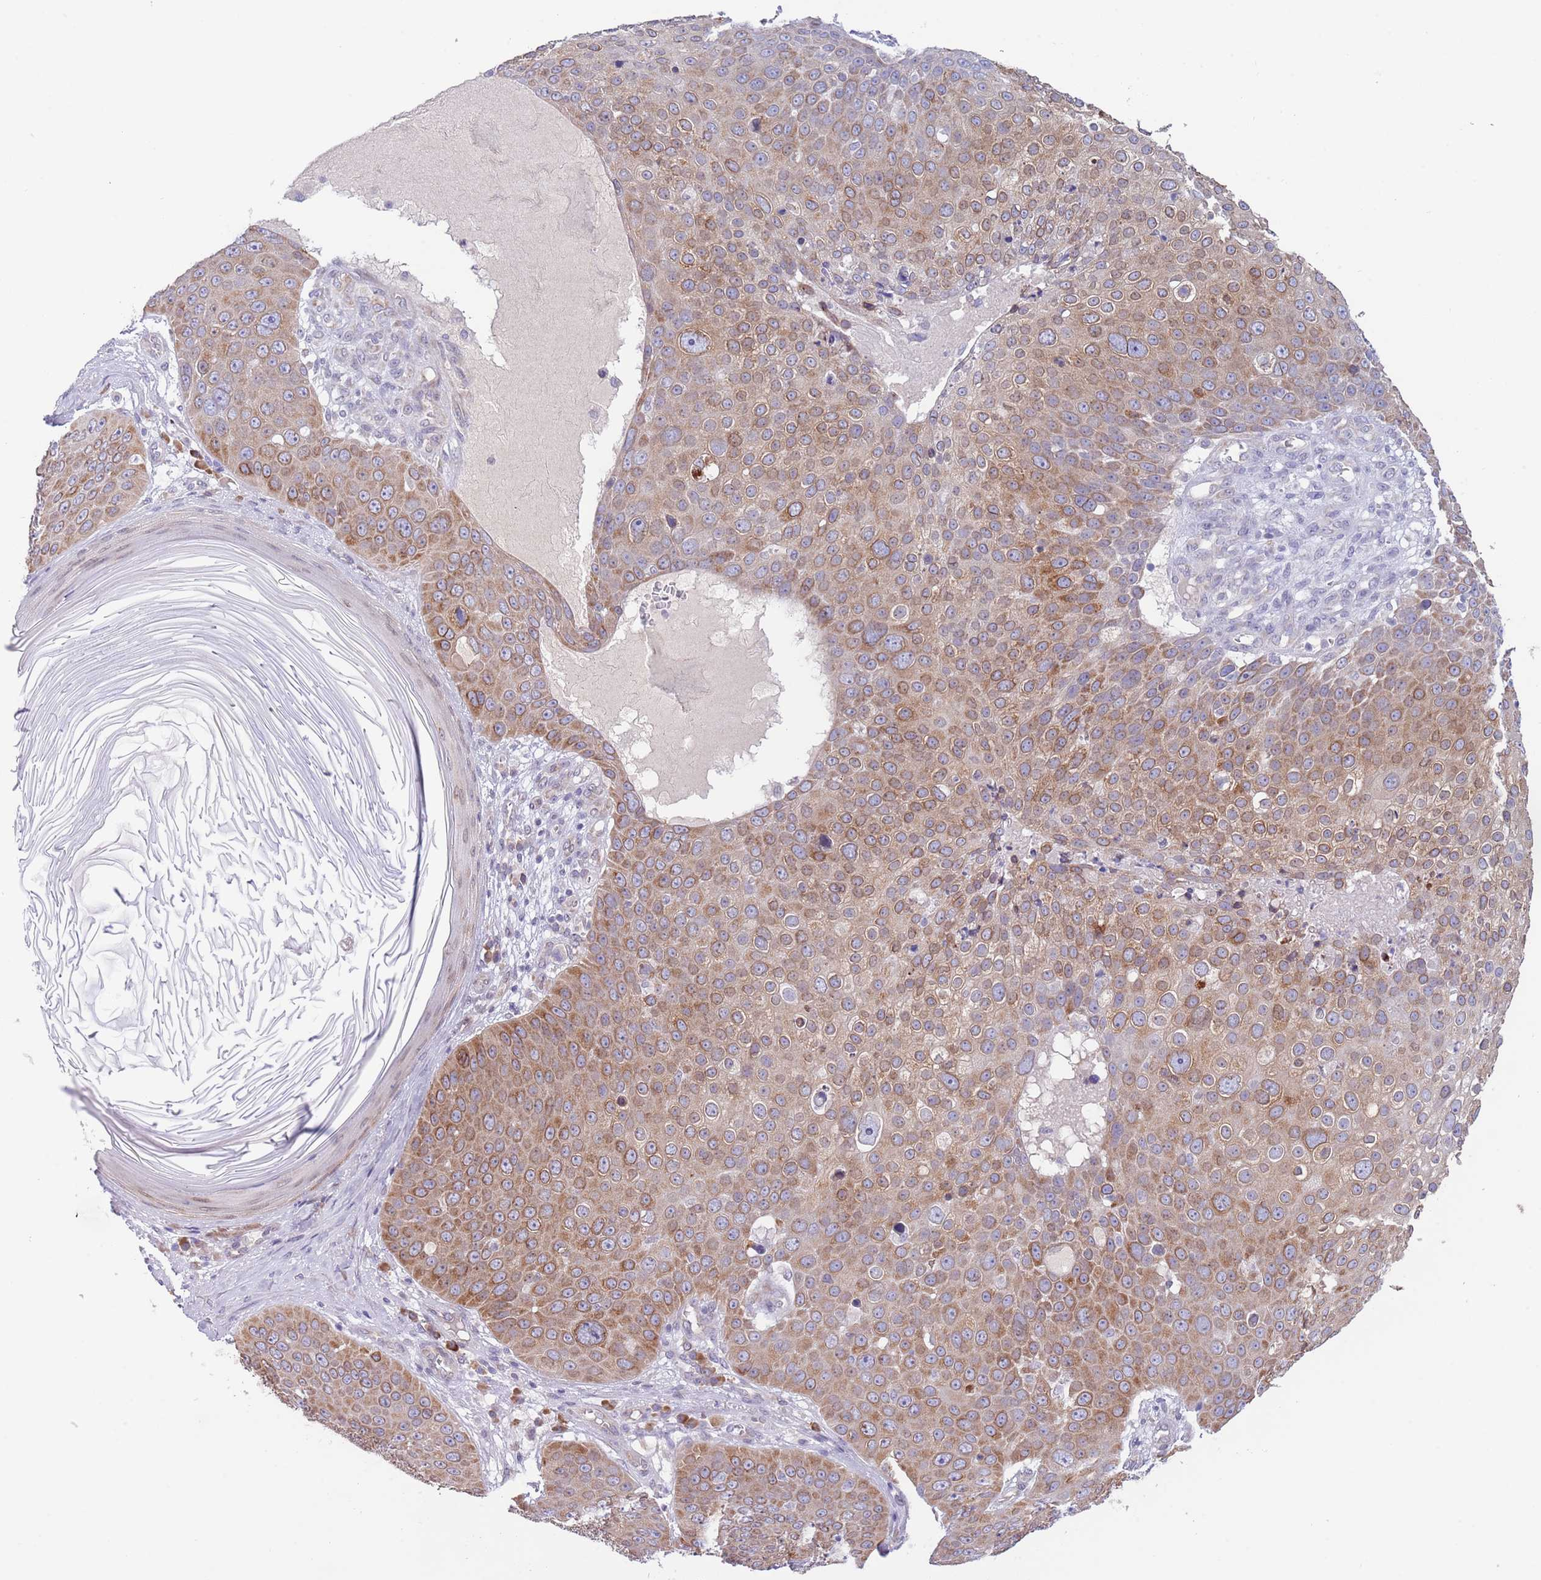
{"staining": {"intensity": "moderate", "quantity": ">75%", "location": "cytoplasmic/membranous"}, "tissue": "skin cancer", "cell_type": "Tumor cells", "image_type": "cancer", "snomed": [{"axis": "morphology", "description": "Squamous cell carcinoma, NOS"}, {"axis": "topography", "description": "Skin"}], "caption": "A brown stain shows moderate cytoplasmic/membranous staining of a protein in skin cancer tumor cells. (DAB (3,3'-diaminobenzidine) = brown stain, brightfield microscopy at high magnification).", "gene": "EBPL", "patient": {"sex": "male", "age": 71}}